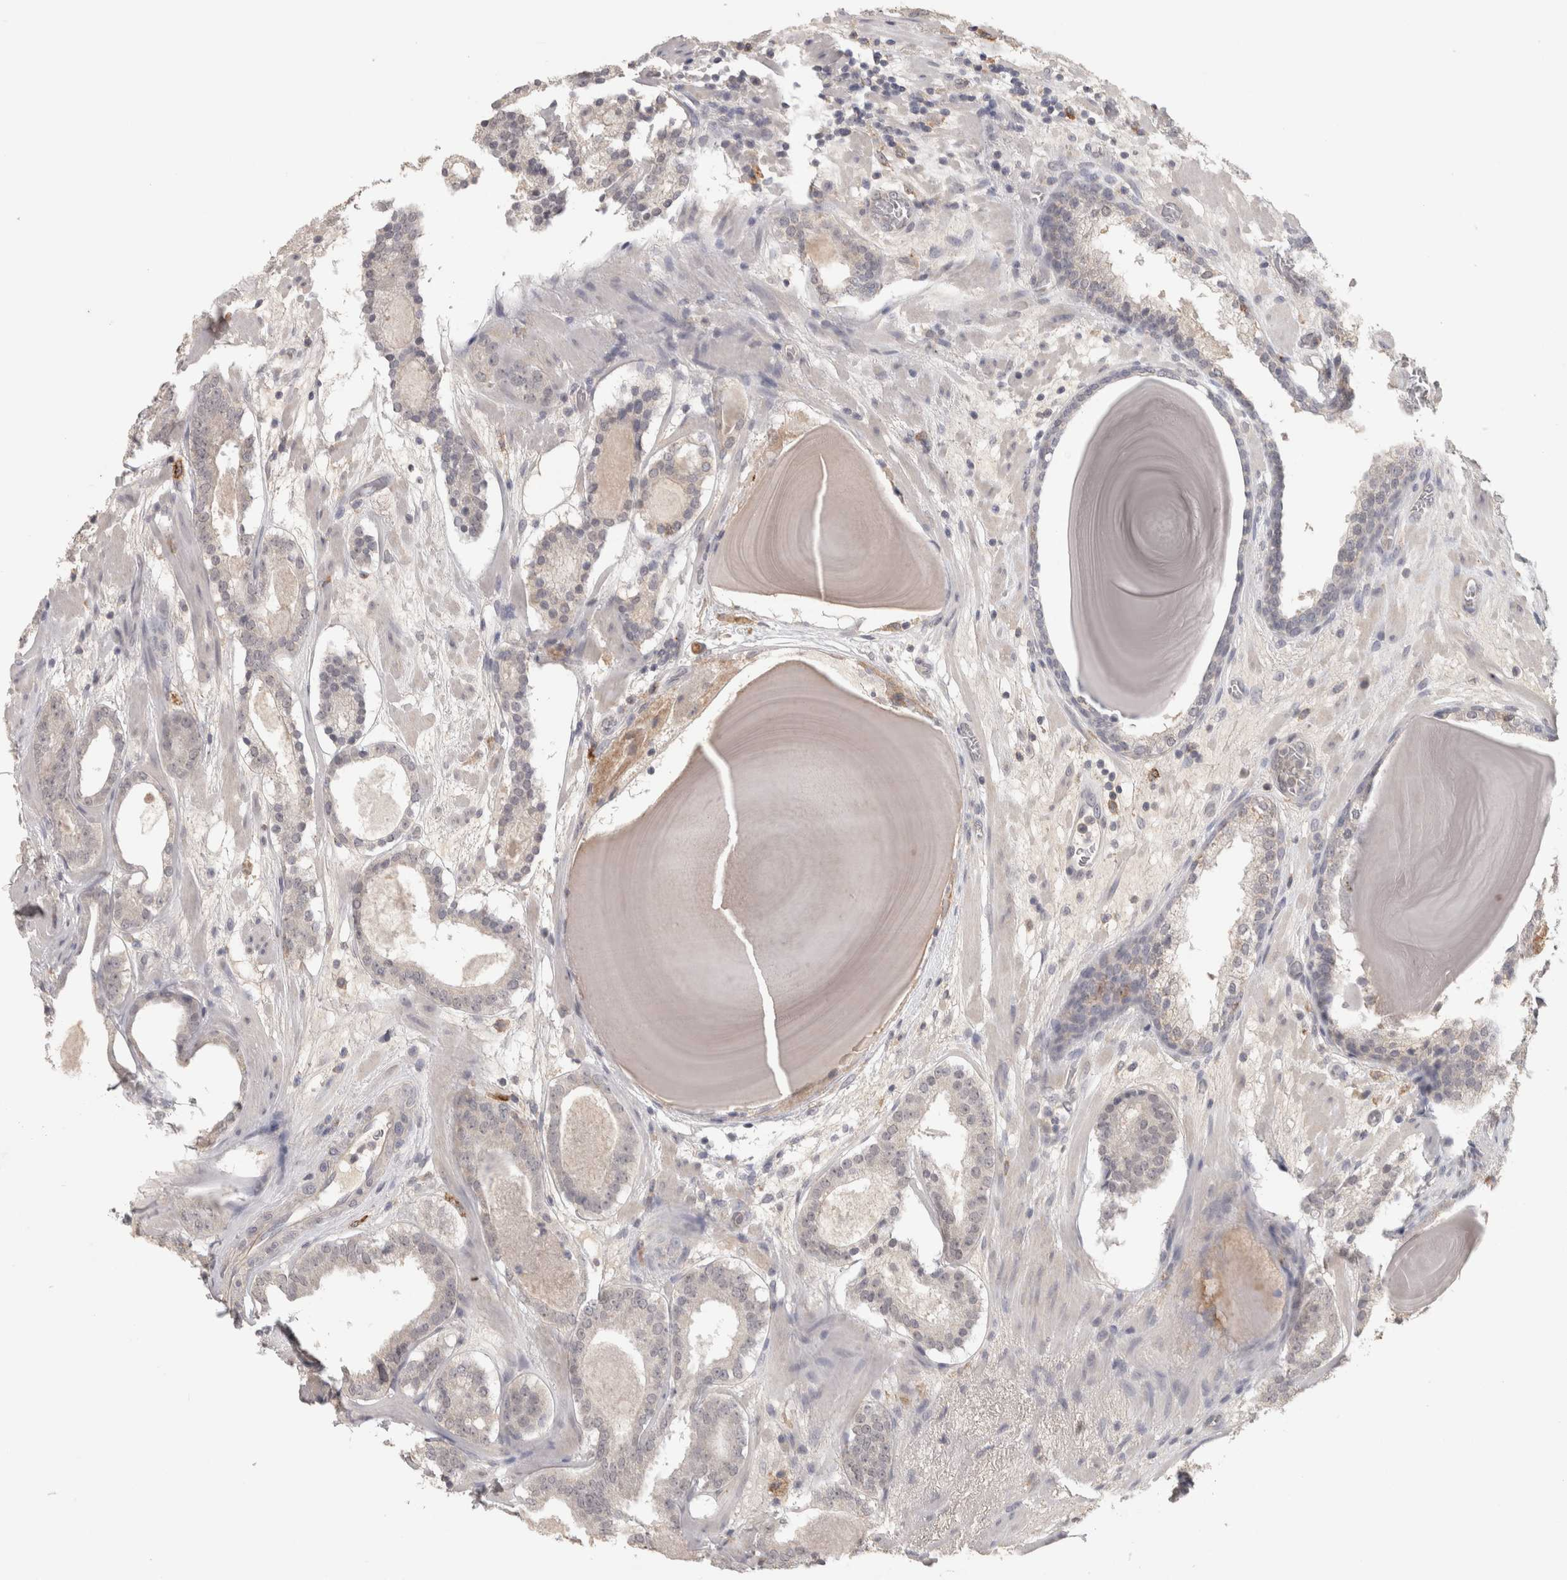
{"staining": {"intensity": "negative", "quantity": "none", "location": "none"}, "tissue": "prostate cancer", "cell_type": "Tumor cells", "image_type": "cancer", "snomed": [{"axis": "morphology", "description": "Adenocarcinoma, Low grade"}, {"axis": "topography", "description": "Prostate"}], "caption": "Prostate low-grade adenocarcinoma stained for a protein using immunohistochemistry (IHC) reveals no positivity tumor cells.", "gene": "HAVCR2", "patient": {"sex": "male", "age": 69}}